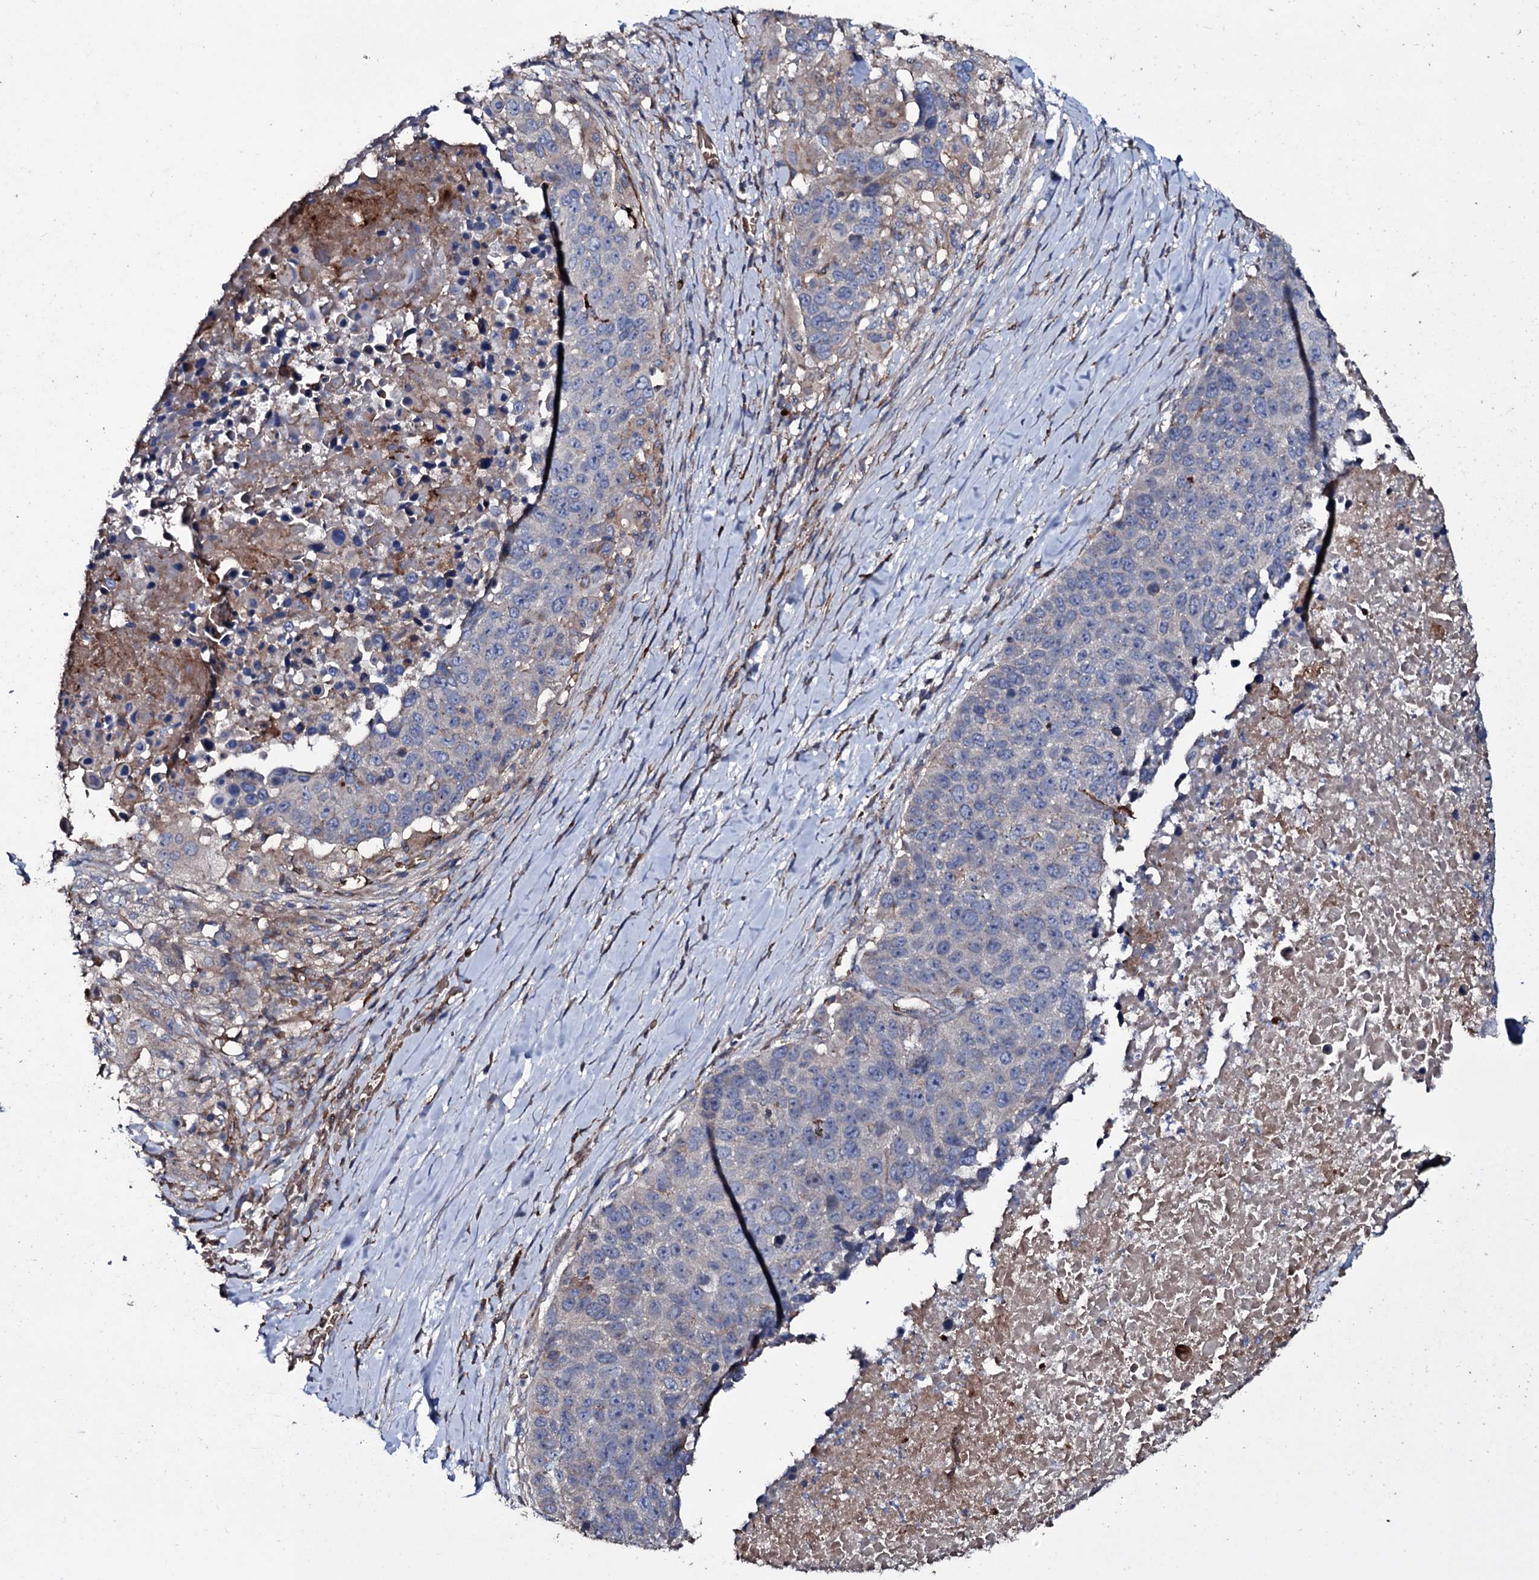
{"staining": {"intensity": "negative", "quantity": "none", "location": "none"}, "tissue": "lung cancer", "cell_type": "Tumor cells", "image_type": "cancer", "snomed": [{"axis": "morphology", "description": "Normal tissue, NOS"}, {"axis": "morphology", "description": "Squamous cell carcinoma, NOS"}, {"axis": "topography", "description": "Lymph node"}, {"axis": "topography", "description": "Lung"}], "caption": "There is no significant staining in tumor cells of lung squamous cell carcinoma. (DAB IHC, high magnification).", "gene": "ZSWIM8", "patient": {"sex": "male", "age": 66}}